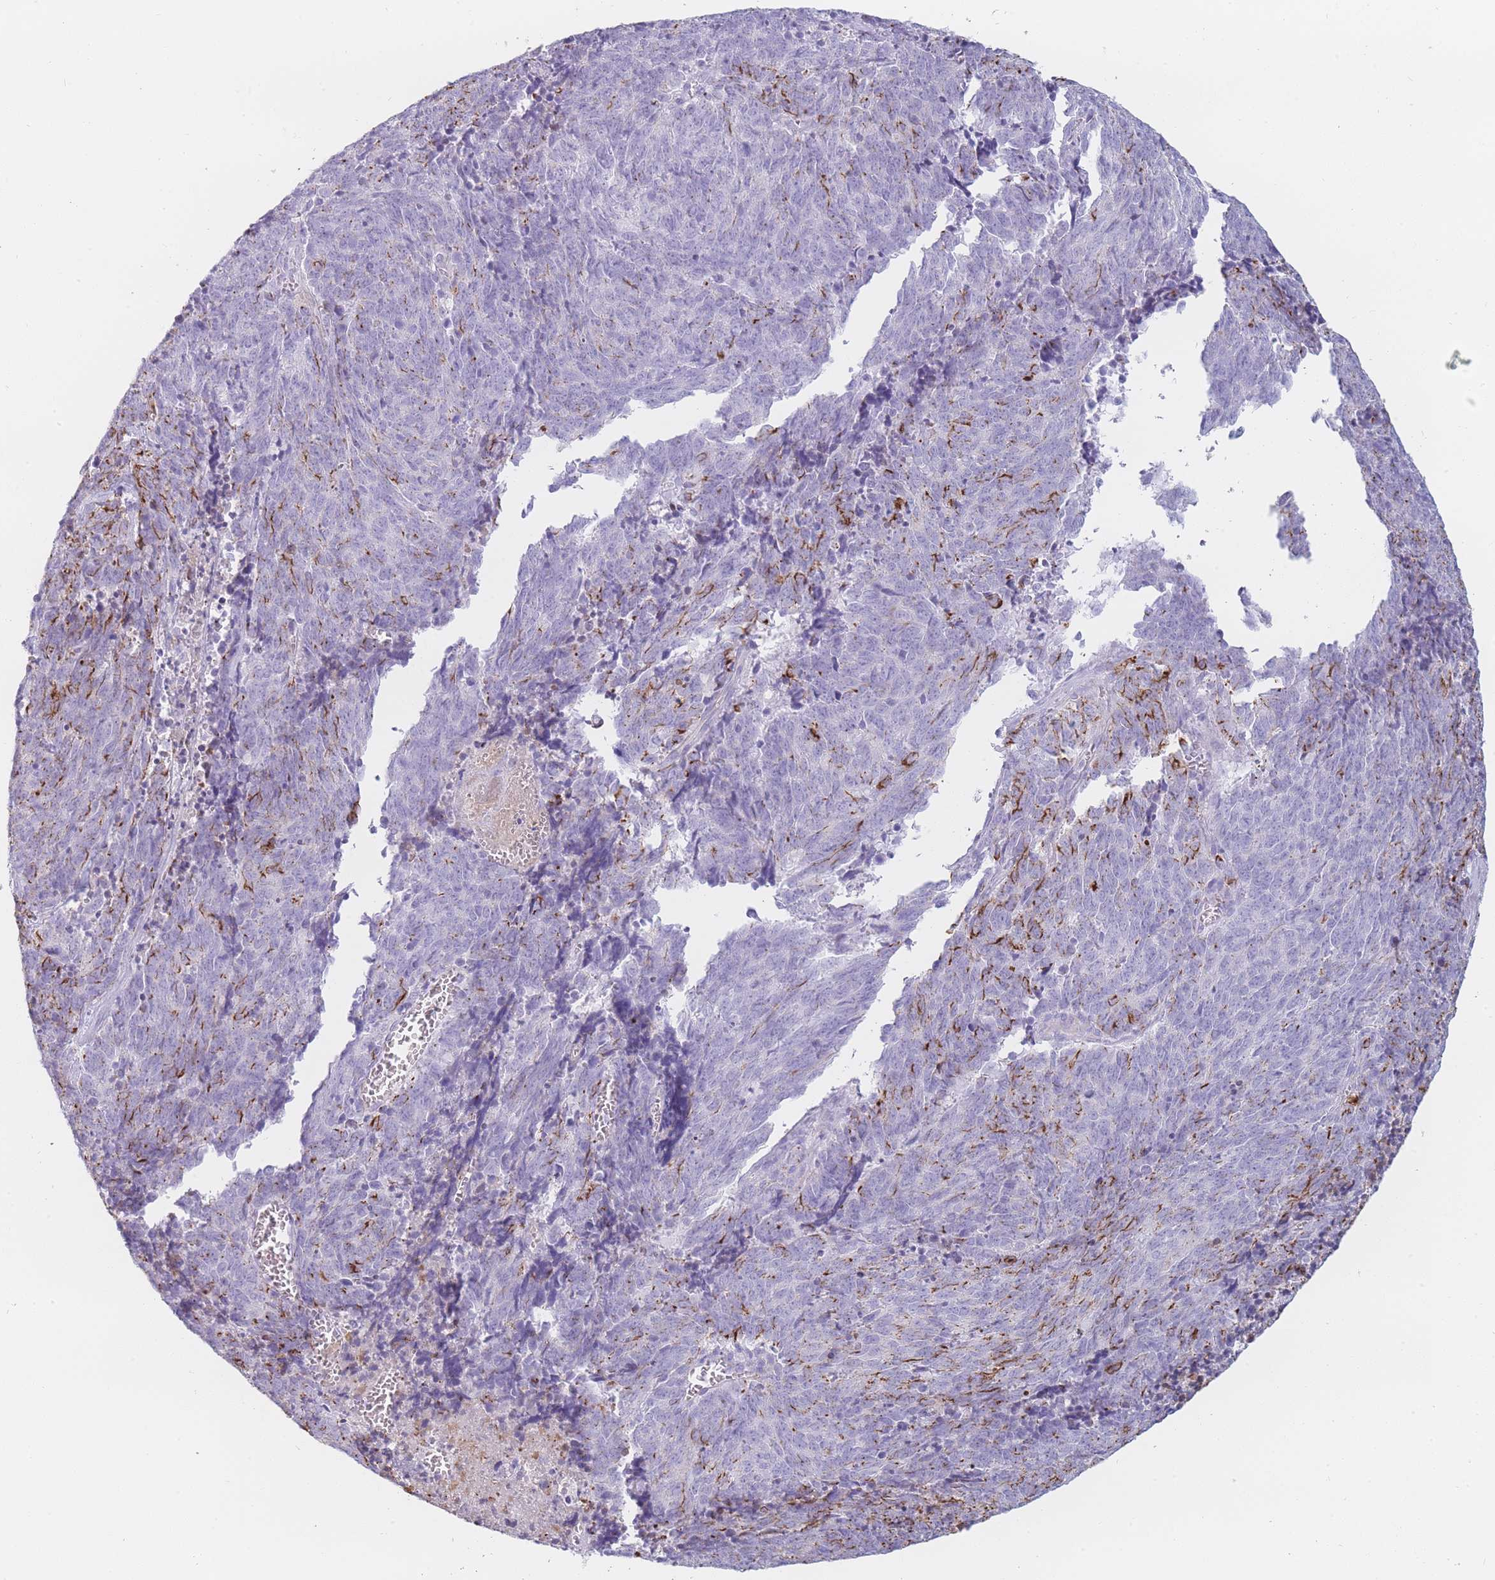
{"staining": {"intensity": "moderate", "quantity": "<25%", "location": "cytoplasmic/membranous"}, "tissue": "cervical cancer", "cell_type": "Tumor cells", "image_type": "cancer", "snomed": [{"axis": "morphology", "description": "Squamous cell carcinoma, NOS"}, {"axis": "topography", "description": "Cervix"}], "caption": "An immunohistochemistry image of tumor tissue is shown. Protein staining in brown shows moderate cytoplasmic/membranous positivity in cervical cancer within tumor cells. The protein of interest is stained brown, and the nuclei are stained in blue (DAB (3,3'-diaminobenzidine) IHC with brightfield microscopy, high magnification).", "gene": "UPK1A", "patient": {"sex": "female", "age": 29}}